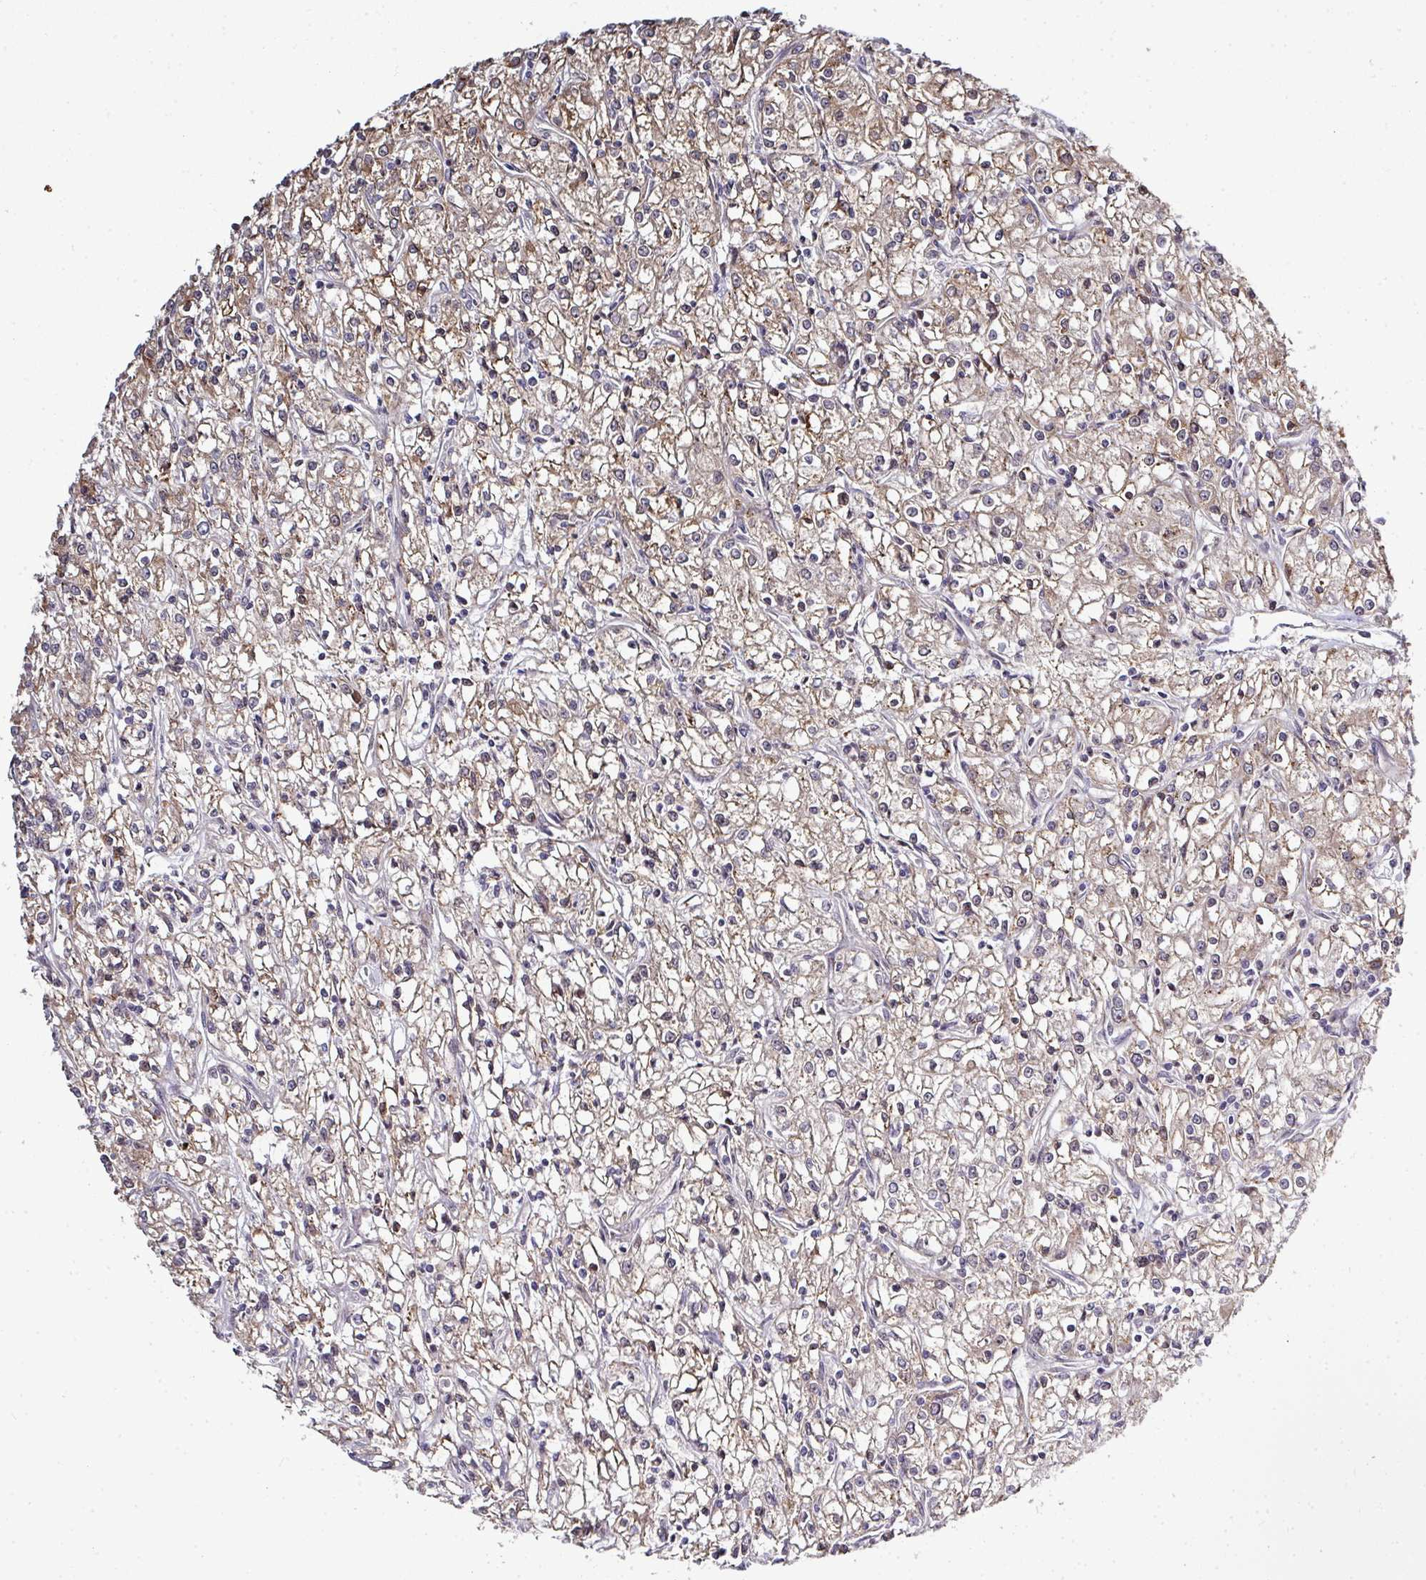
{"staining": {"intensity": "weak", "quantity": "<25%", "location": "cytoplasmic/membranous"}, "tissue": "renal cancer", "cell_type": "Tumor cells", "image_type": "cancer", "snomed": [{"axis": "morphology", "description": "Adenocarcinoma, NOS"}, {"axis": "topography", "description": "Kidney"}], "caption": "Human renal cancer (adenocarcinoma) stained for a protein using immunohistochemistry shows no staining in tumor cells.", "gene": "GTF2H3", "patient": {"sex": "female", "age": 59}}